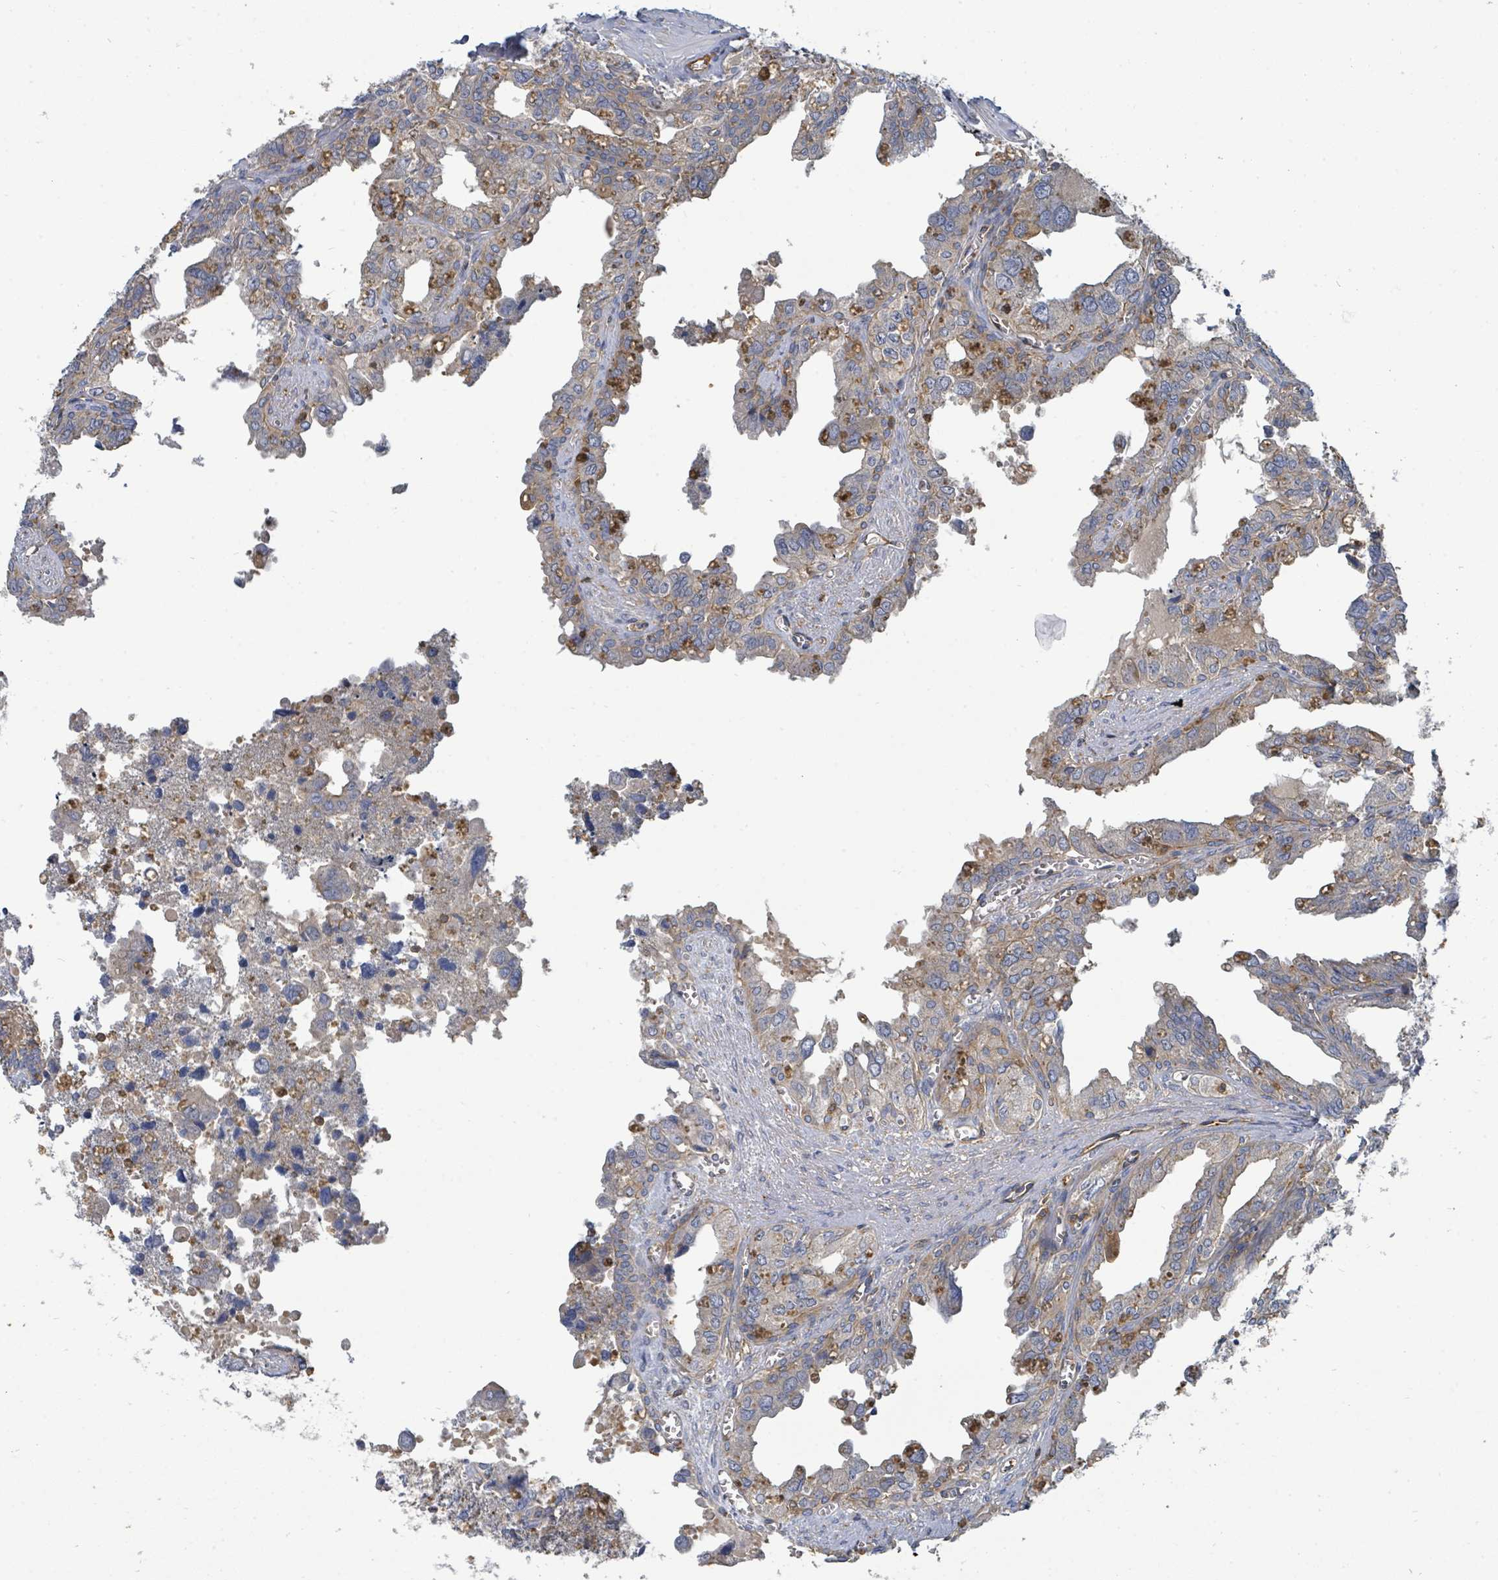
{"staining": {"intensity": "moderate", "quantity": "25%-75%", "location": "cytoplasmic/membranous"}, "tissue": "seminal vesicle", "cell_type": "Glandular cells", "image_type": "normal", "snomed": [{"axis": "morphology", "description": "Normal tissue, NOS"}, {"axis": "topography", "description": "Seminal veicle"}], "caption": "An immunohistochemistry histopathology image of benign tissue is shown. Protein staining in brown shows moderate cytoplasmic/membranous positivity in seminal vesicle within glandular cells.", "gene": "BOLA2B", "patient": {"sex": "male", "age": 67}}